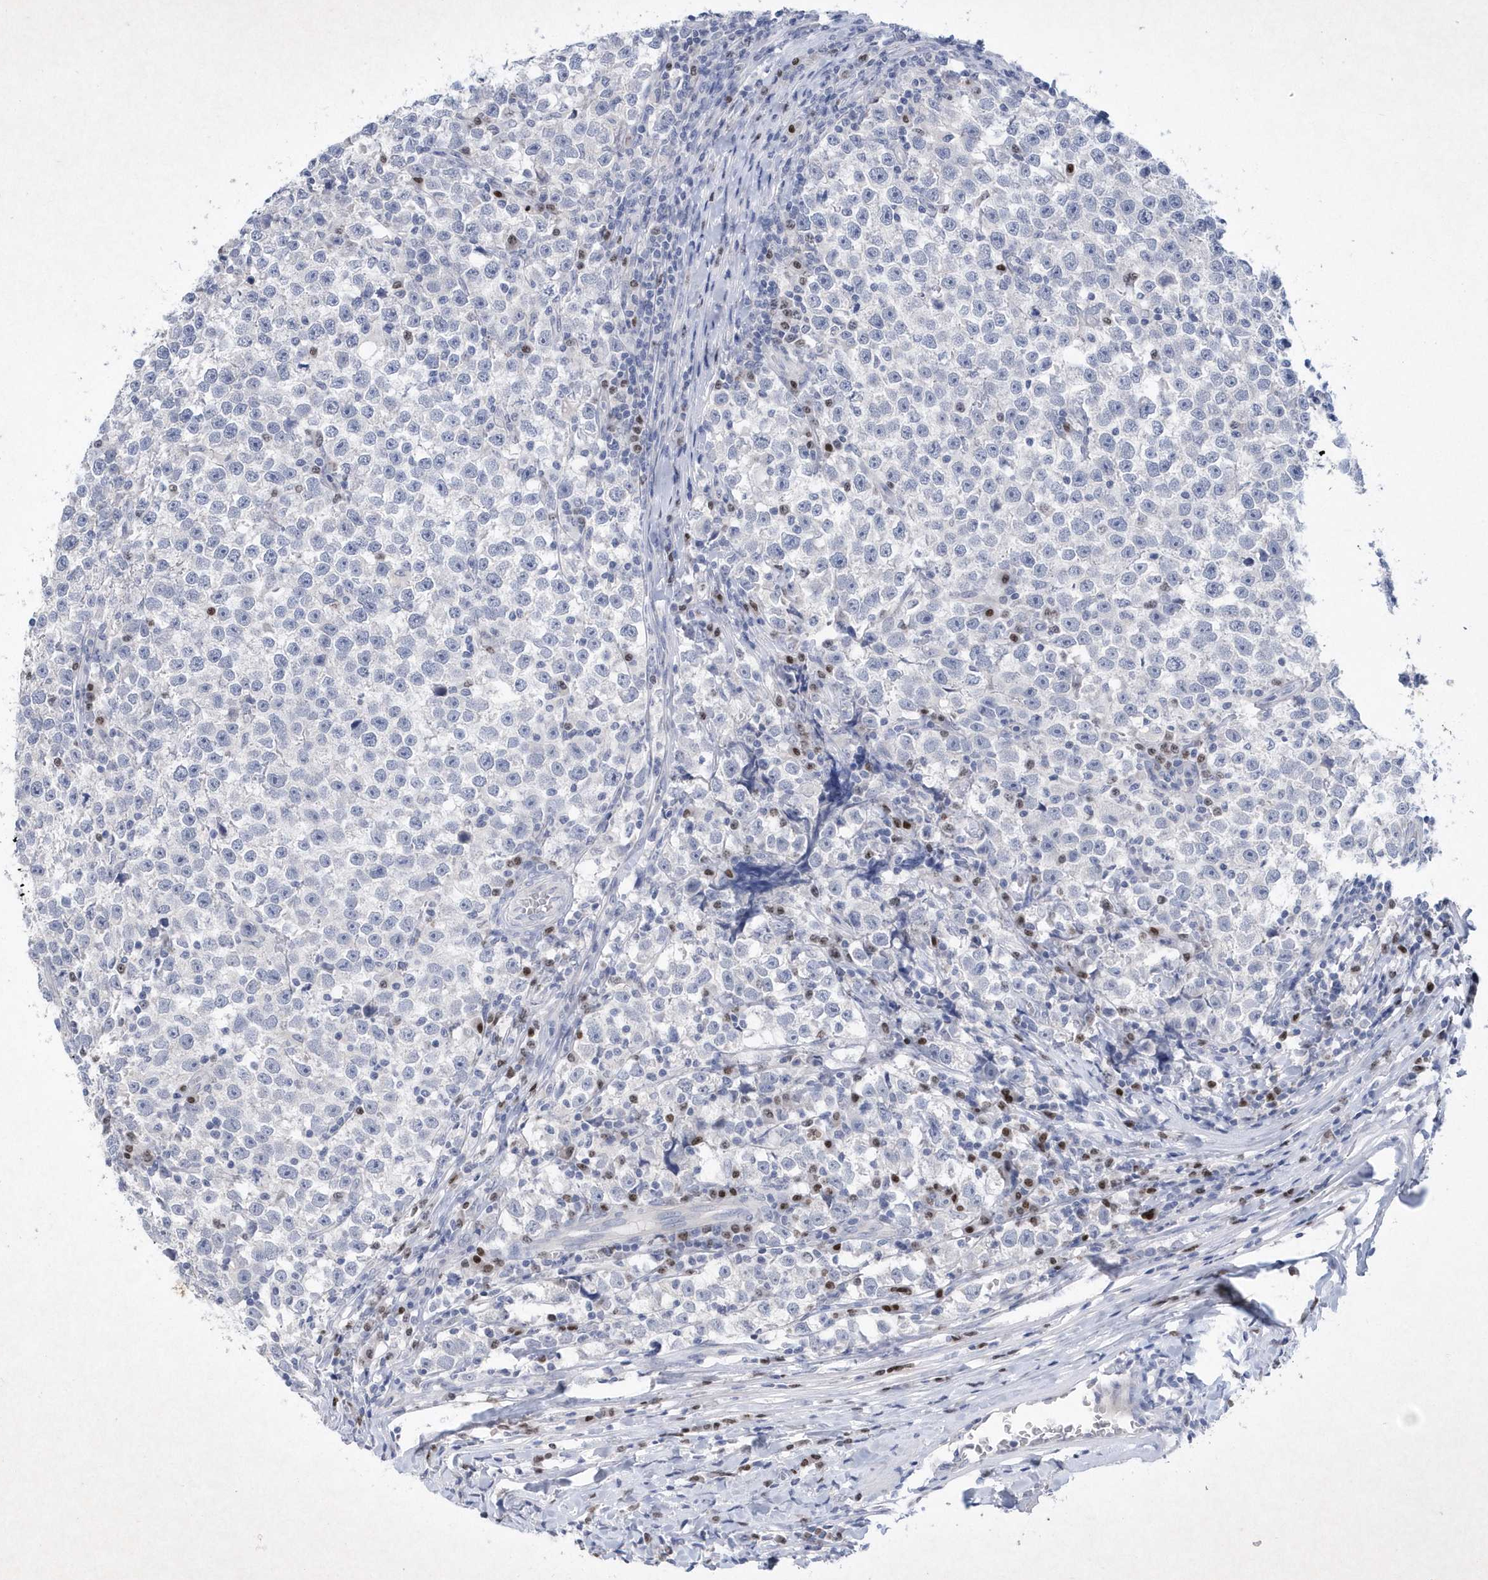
{"staining": {"intensity": "negative", "quantity": "none", "location": "none"}, "tissue": "testis cancer", "cell_type": "Tumor cells", "image_type": "cancer", "snomed": [{"axis": "morphology", "description": "Normal tissue, NOS"}, {"axis": "morphology", "description": "Seminoma, NOS"}, {"axis": "topography", "description": "Testis"}], "caption": "The micrograph shows no significant expression in tumor cells of seminoma (testis). (Brightfield microscopy of DAB immunohistochemistry at high magnification).", "gene": "BHLHA15", "patient": {"sex": "male", "age": 43}}